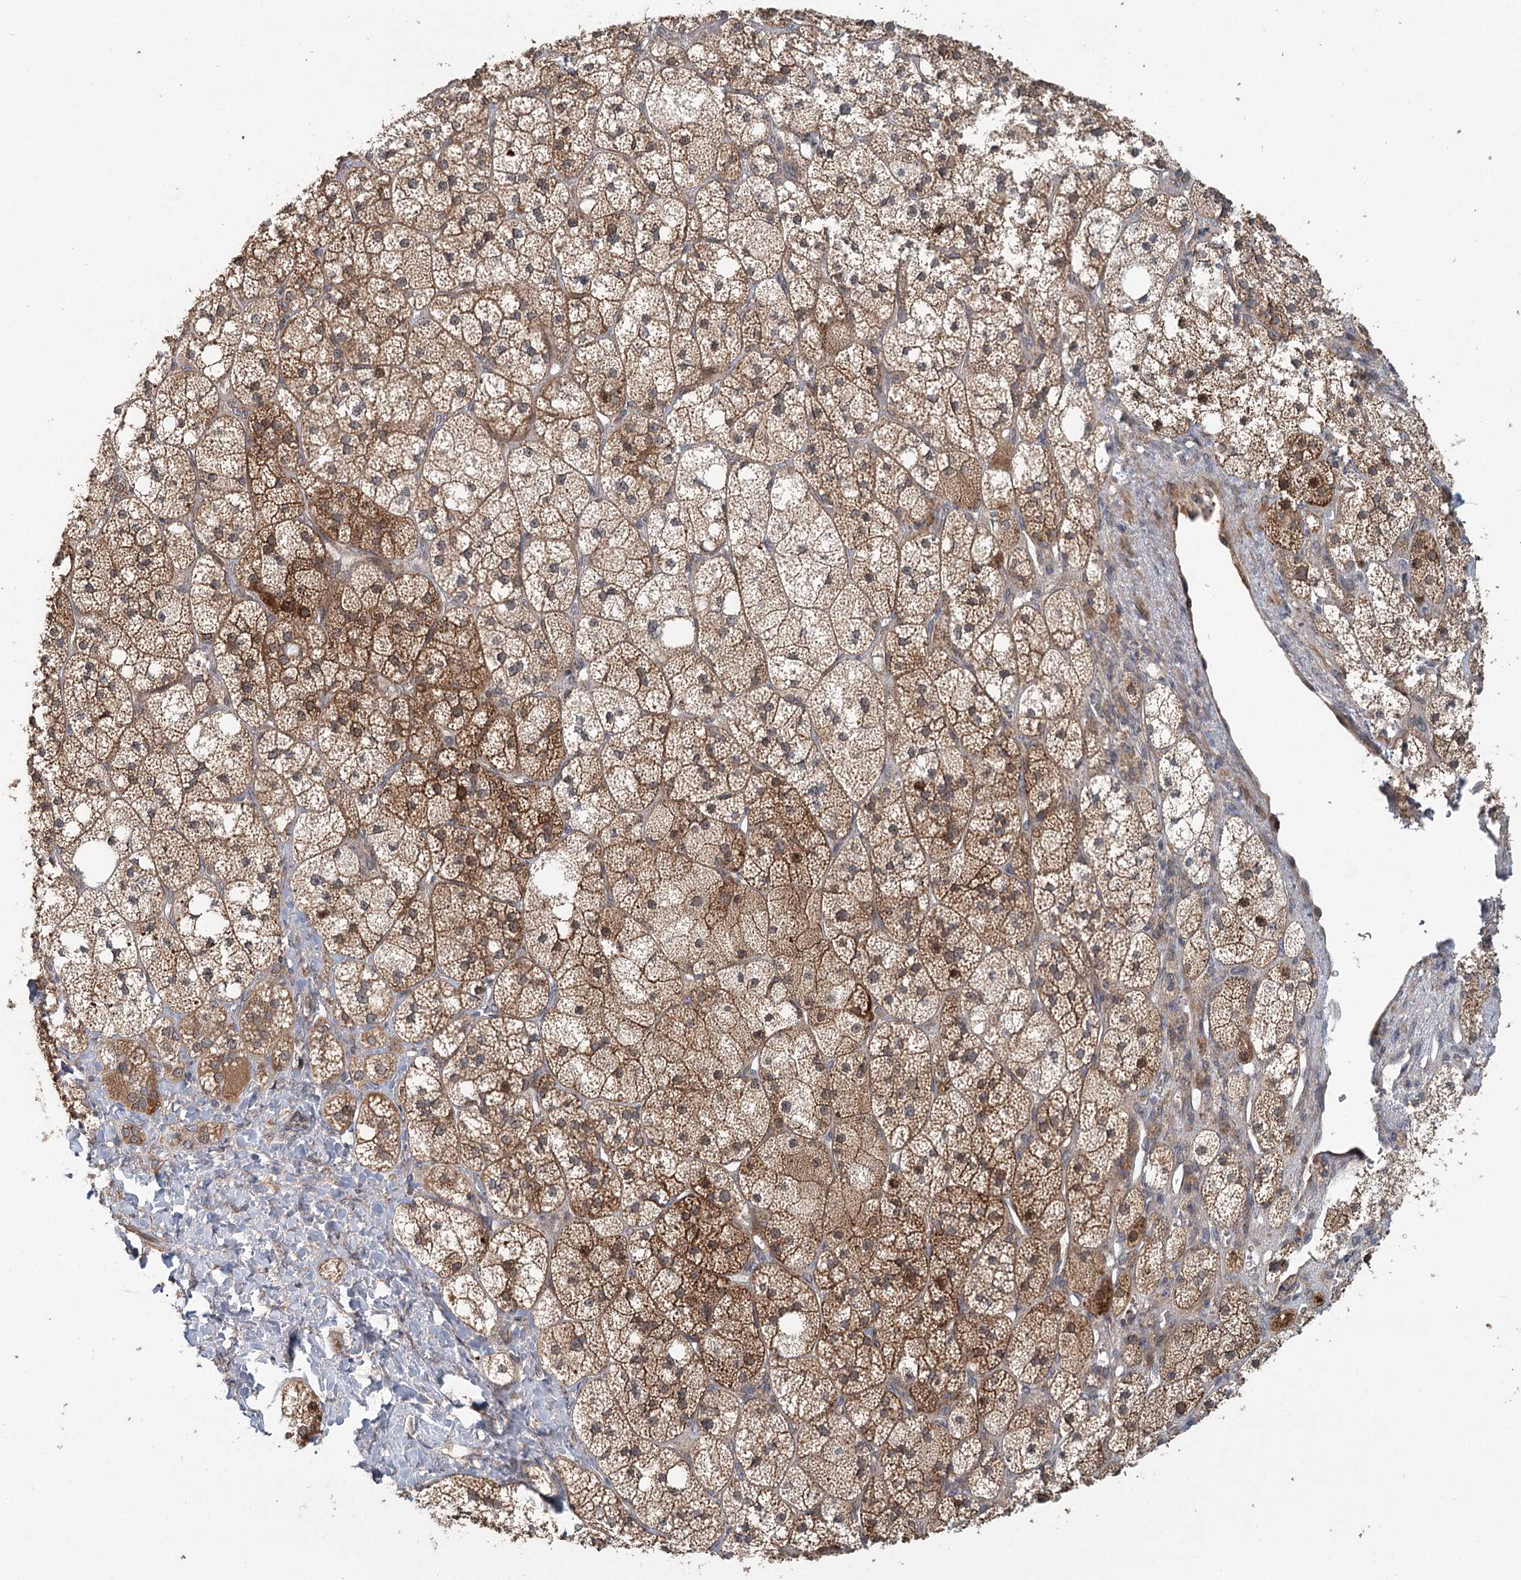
{"staining": {"intensity": "strong", "quantity": ">75%", "location": "cytoplasmic/membranous"}, "tissue": "adrenal gland", "cell_type": "Glandular cells", "image_type": "normal", "snomed": [{"axis": "morphology", "description": "Normal tissue, NOS"}, {"axis": "topography", "description": "Adrenal gland"}], "caption": "Adrenal gland stained with a protein marker displays strong staining in glandular cells.", "gene": "ENSG00000273217", "patient": {"sex": "male", "age": 61}}